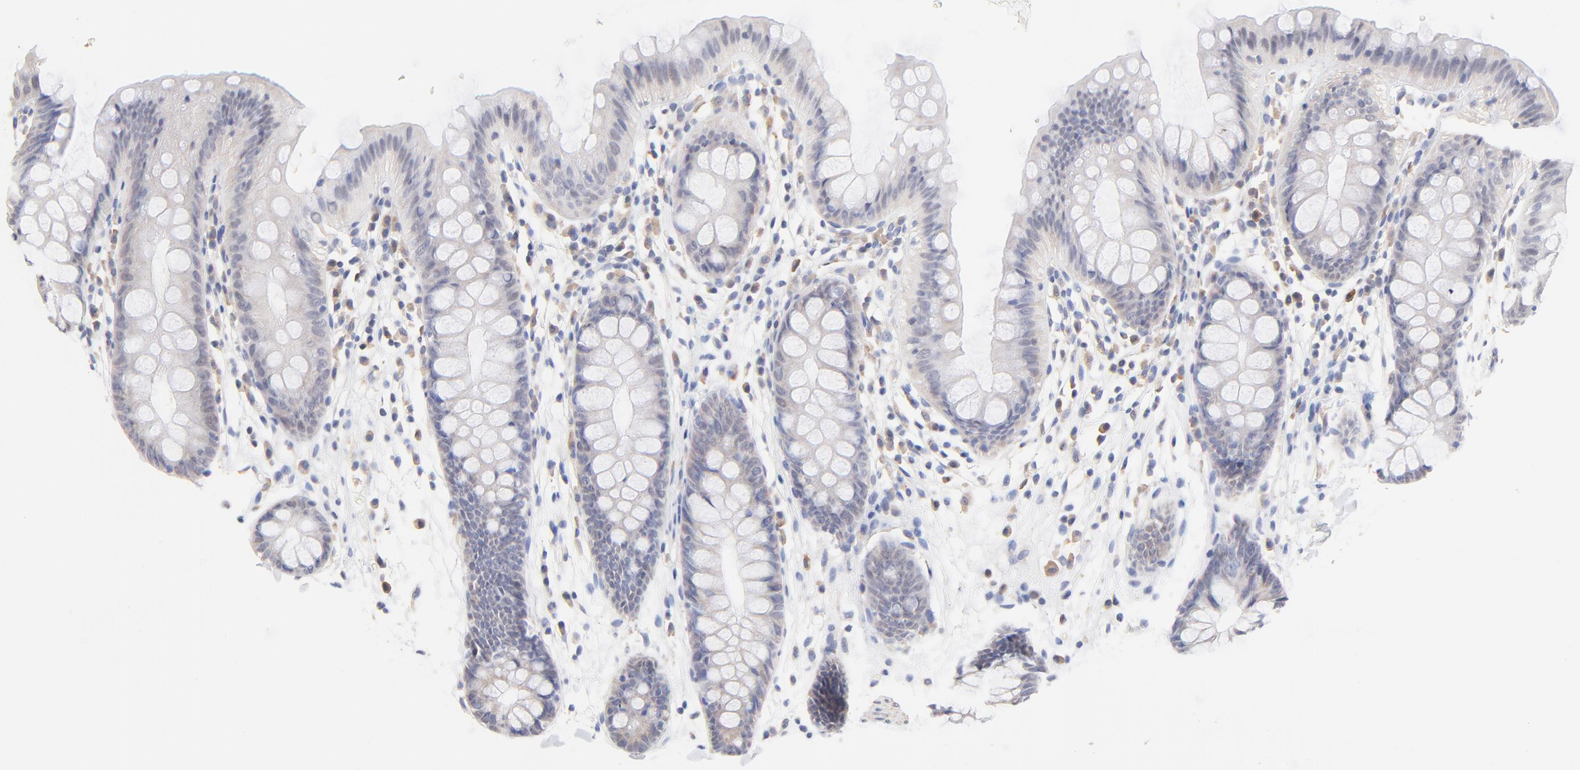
{"staining": {"intensity": "weak", "quantity": "25%-75%", "location": "cytoplasmic/membranous"}, "tissue": "colon", "cell_type": "Endothelial cells", "image_type": "normal", "snomed": [{"axis": "morphology", "description": "Normal tissue, NOS"}, {"axis": "topography", "description": "Smooth muscle"}, {"axis": "topography", "description": "Colon"}], "caption": "Protein analysis of normal colon displays weak cytoplasmic/membranous staining in about 25%-75% of endothelial cells. The staining is performed using DAB brown chromogen to label protein expression. The nuclei are counter-stained blue using hematoxylin.", "gene": "TWNK", "patient": {"sex": "male", "age": 67}}